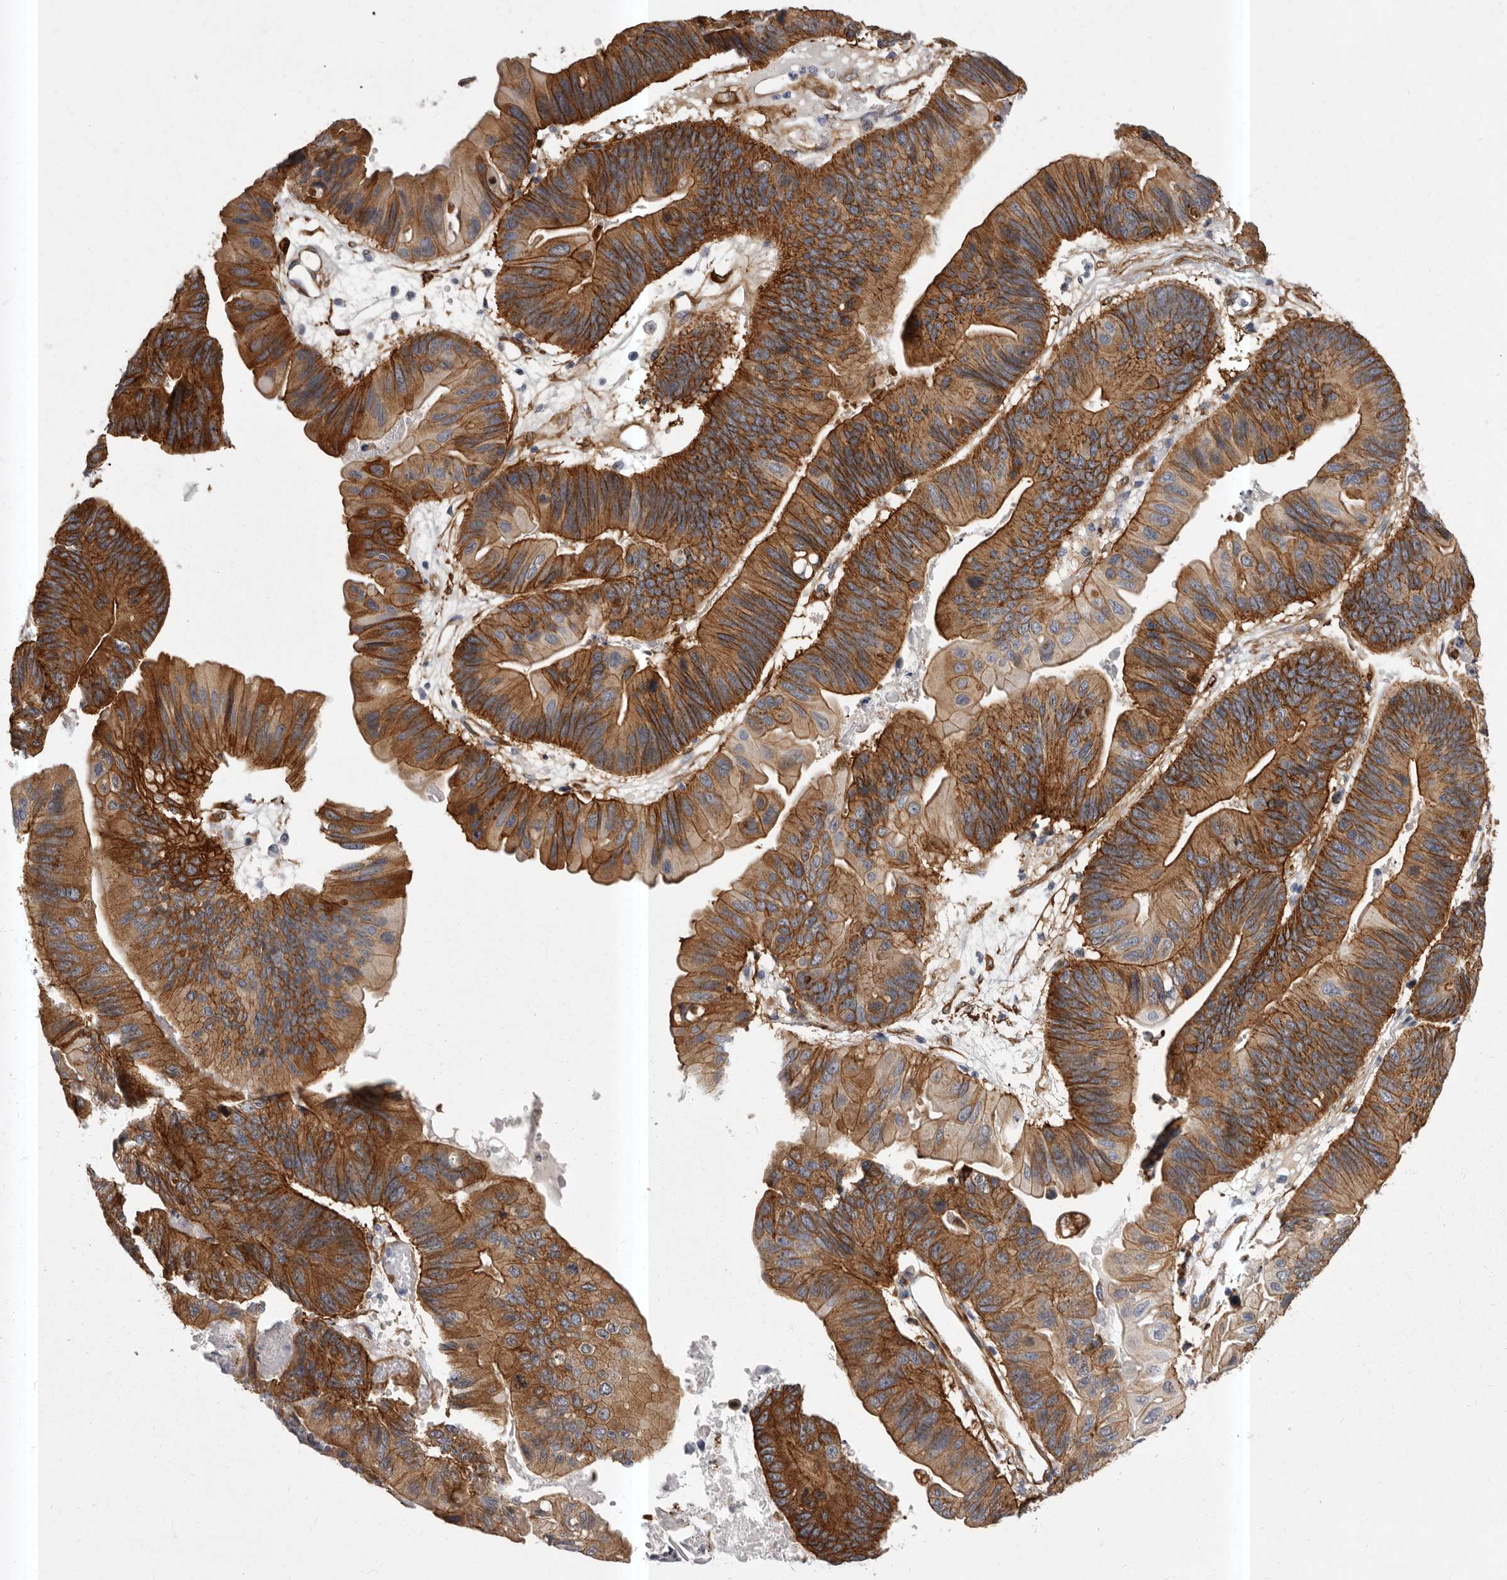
{"staining": {"intensity": "moderate", "quantity": ">75%", "location": "cytoplasmic/membranous"}, "tissue": "ovarian cancer", "cell_type": "Tumor cells", "image_type": "cancer", "snomed": [{"axis": "morphology", "description": "Cystadenocarcinoma, mucinous, NOS"}, {"axis": "topography", "description": "Ovary"}], "caption": "Human ovarian cancer (mucinous cystadenocarcinoma) stained with a protein marker demonstrates moderate staining in tumor cells.", "gene": "ENAH", "patient": {"sex": "female", "age": 61}}